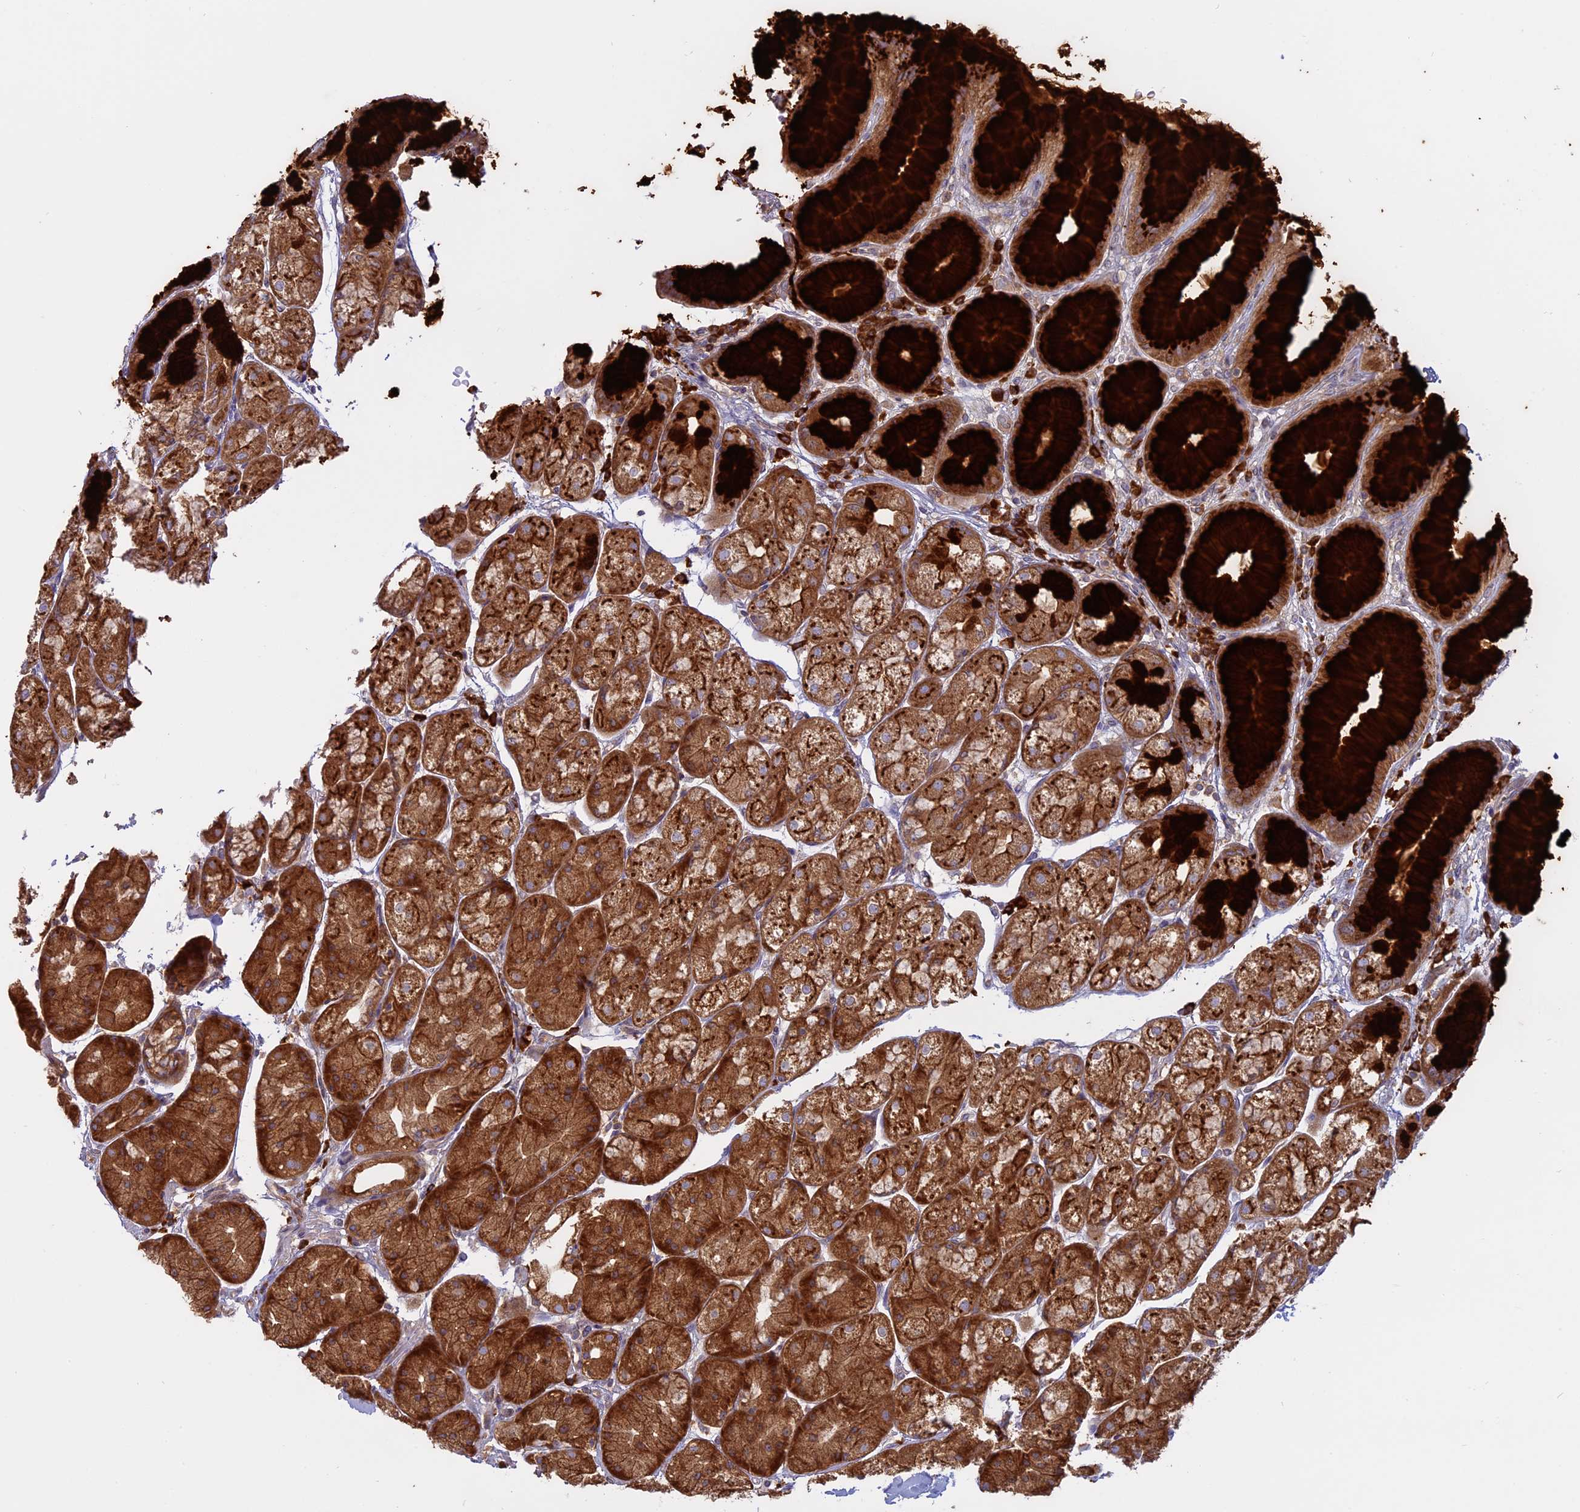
{"staining": {"intensity": "strong", "quantity": ">75%", "location": "cytoplasmic/membranous"}, "tissue": "stomach", "cell_type": "Glandular cells", "image_type": "normal", "snomed": [{"axis": "morphology", "description": "Normal tissue, NOS"}, {"axis": "topography", "description": "Stomach"}], "caption": "Protein expression analysis of normal stomach demonstrates strong cytoplasmic/membranous staining in about >75% of glandular cells.", "gene": "TMEM208", "patient": {"sex": "male", "age": 57}}